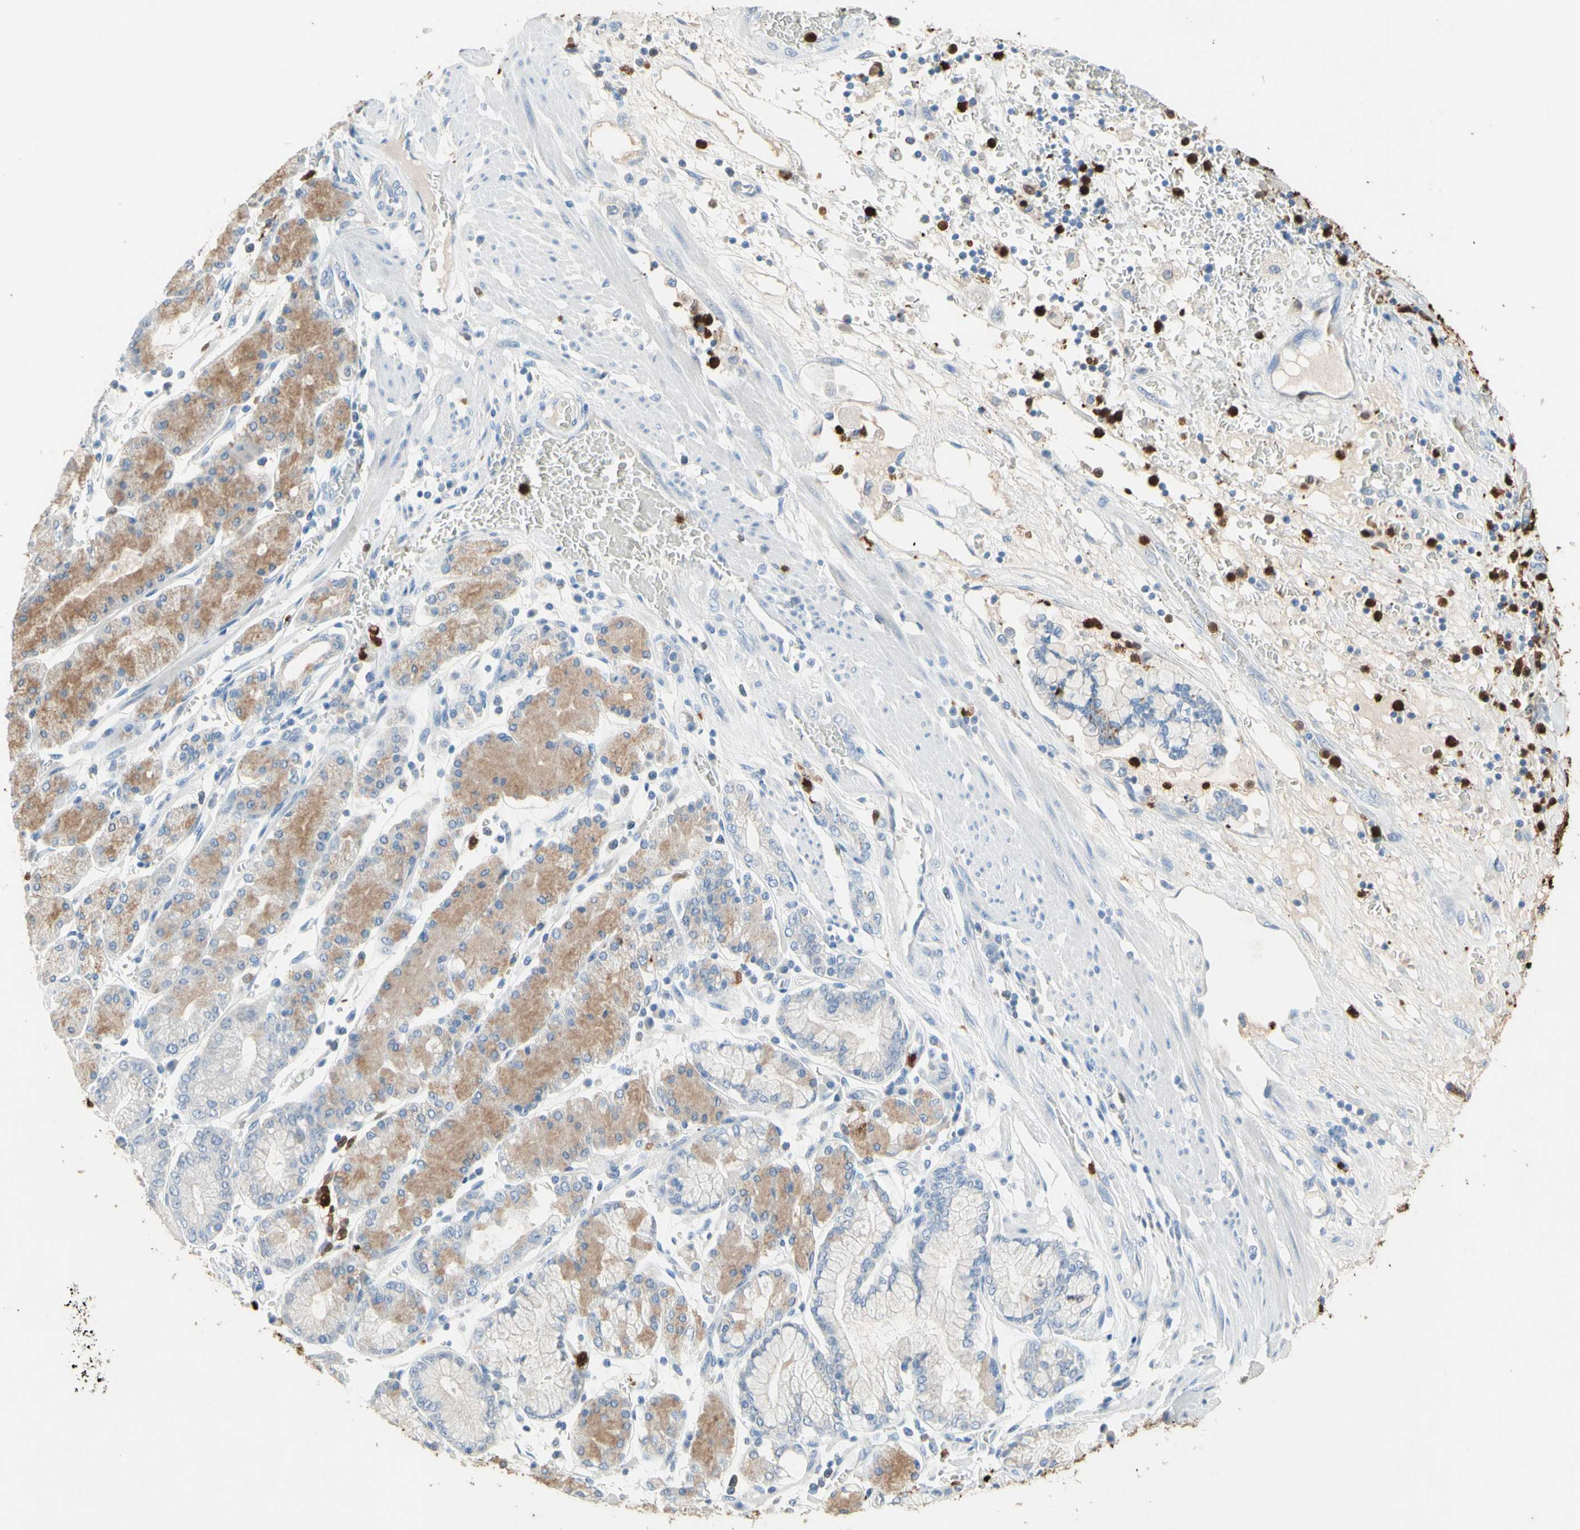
{"staining": {"intensity": "negative", "quantity": "none", "location": "none"}, "tissue": "stomach cancer", "cell_type": "Tumor cells", "image_type": "cancer", "snomed": [{"axis": "morphology", "description": "Normal tissue, NOS"}, {"axis": "morphology", "description": "Adenocarcinoma, NOS"}, {"axis": "topography", "description": "Stomach, upper"}, {"axis": "topography", "description": "Stomach"}], "caption": "Immunohistochemical staining of stomach cancer shows no significant positivity in tumor cells. Brightfield microscopy of IHC stained with DAB (brown) and hematoxylin (blue), captured at high magnification.", "gene": "NFKBIZ", "patient": {"sex": "male", "age": 76}}